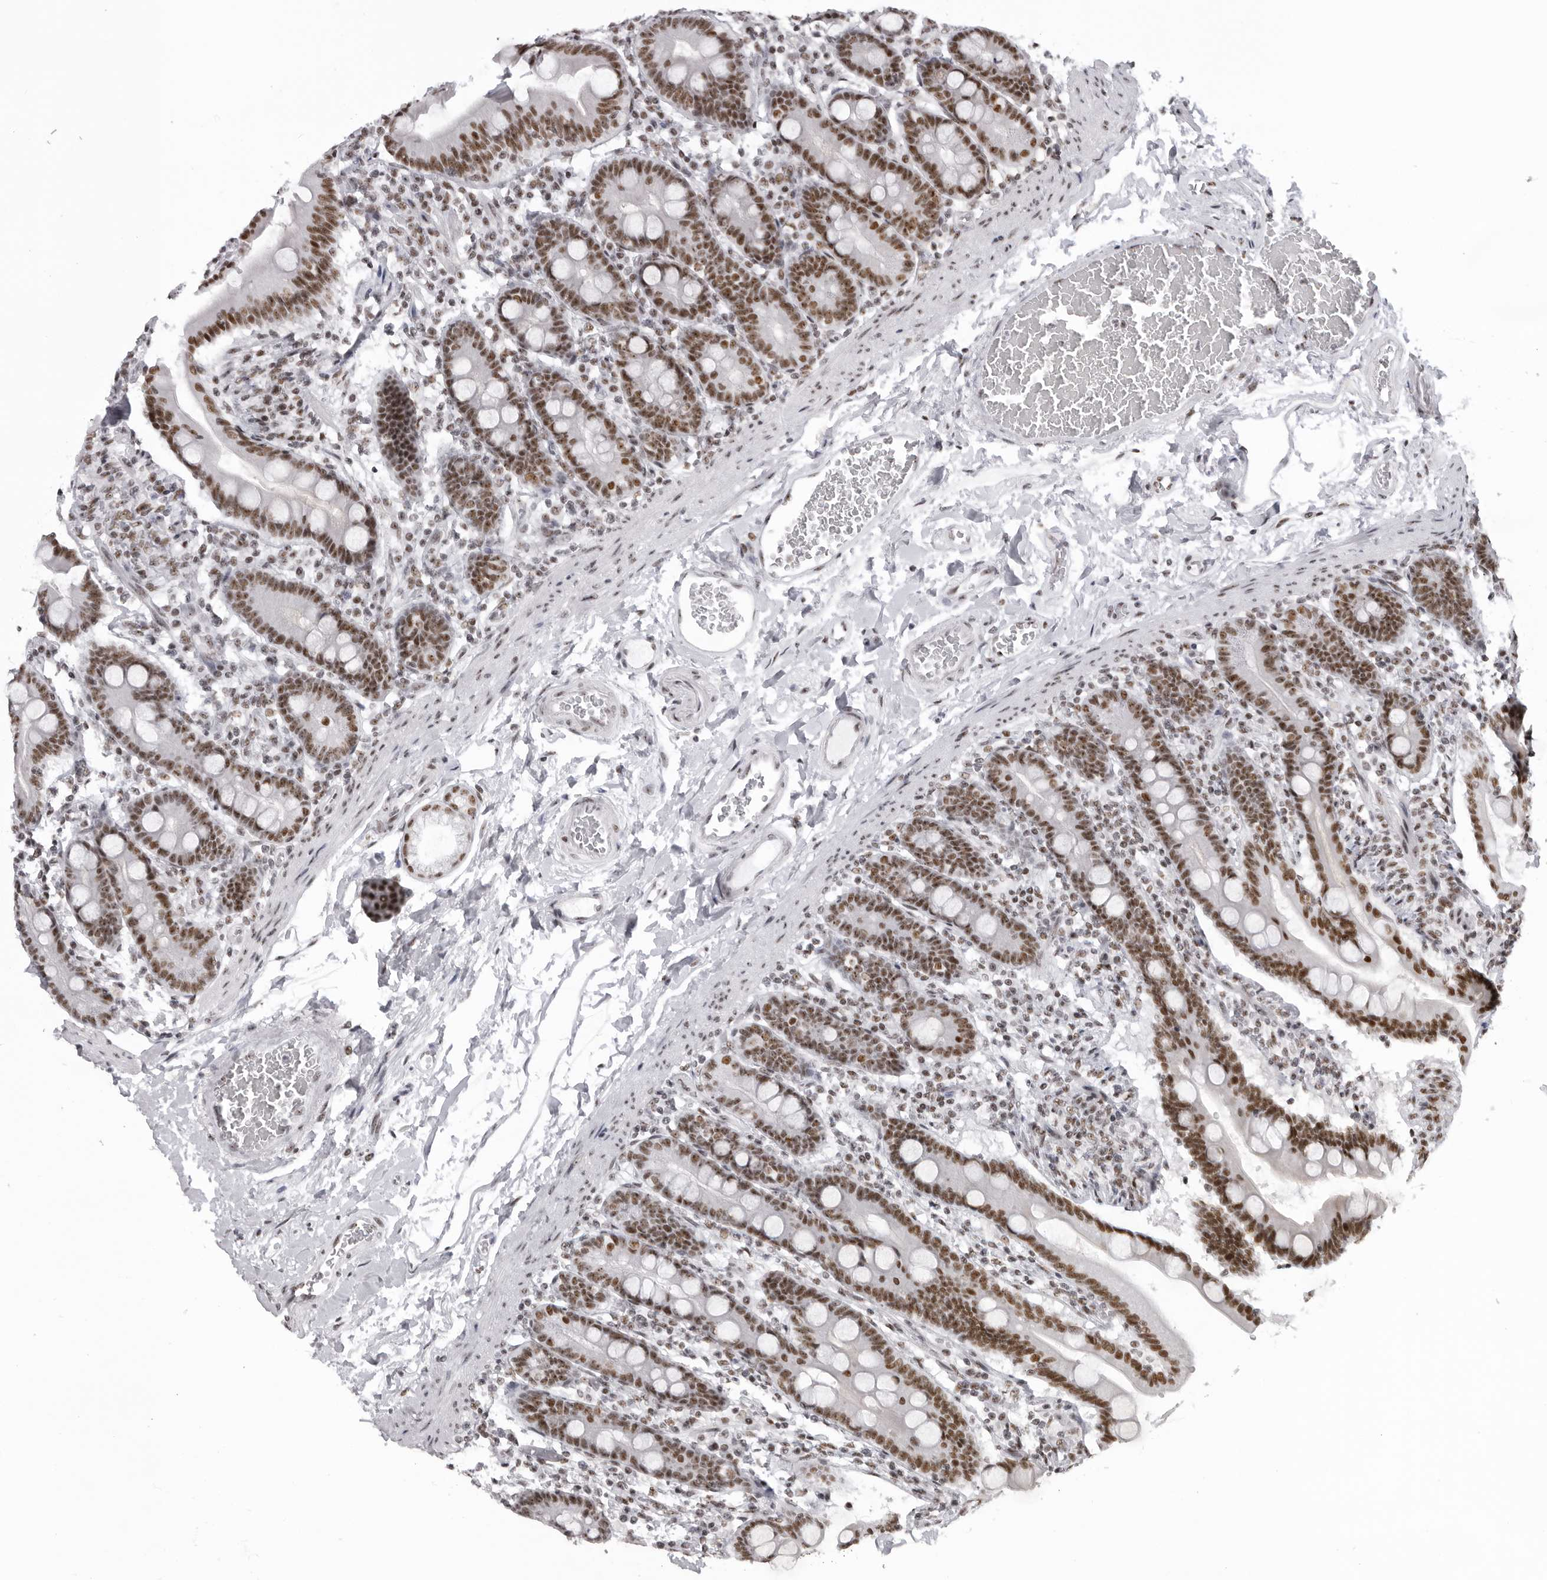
{"staining": {"intensity": "strong", "quantity": ">75%", "location": "nuclear"}, "tissue": "duodenum", "cell_type": "Glandular cells", "image_type": "normal", "snomed": [{"axis": "morphology", "description": "Normal tissue, NOS"}, {"axis": "topography", "description": "Duodenum"}], "caption": "This is a photomicrograph of IHC staining of benign duodenum, which shows strong staining in the nuclear of glandular cells.", "gene": "DHX9", "patient": {"sex": "male", "age": 54}}